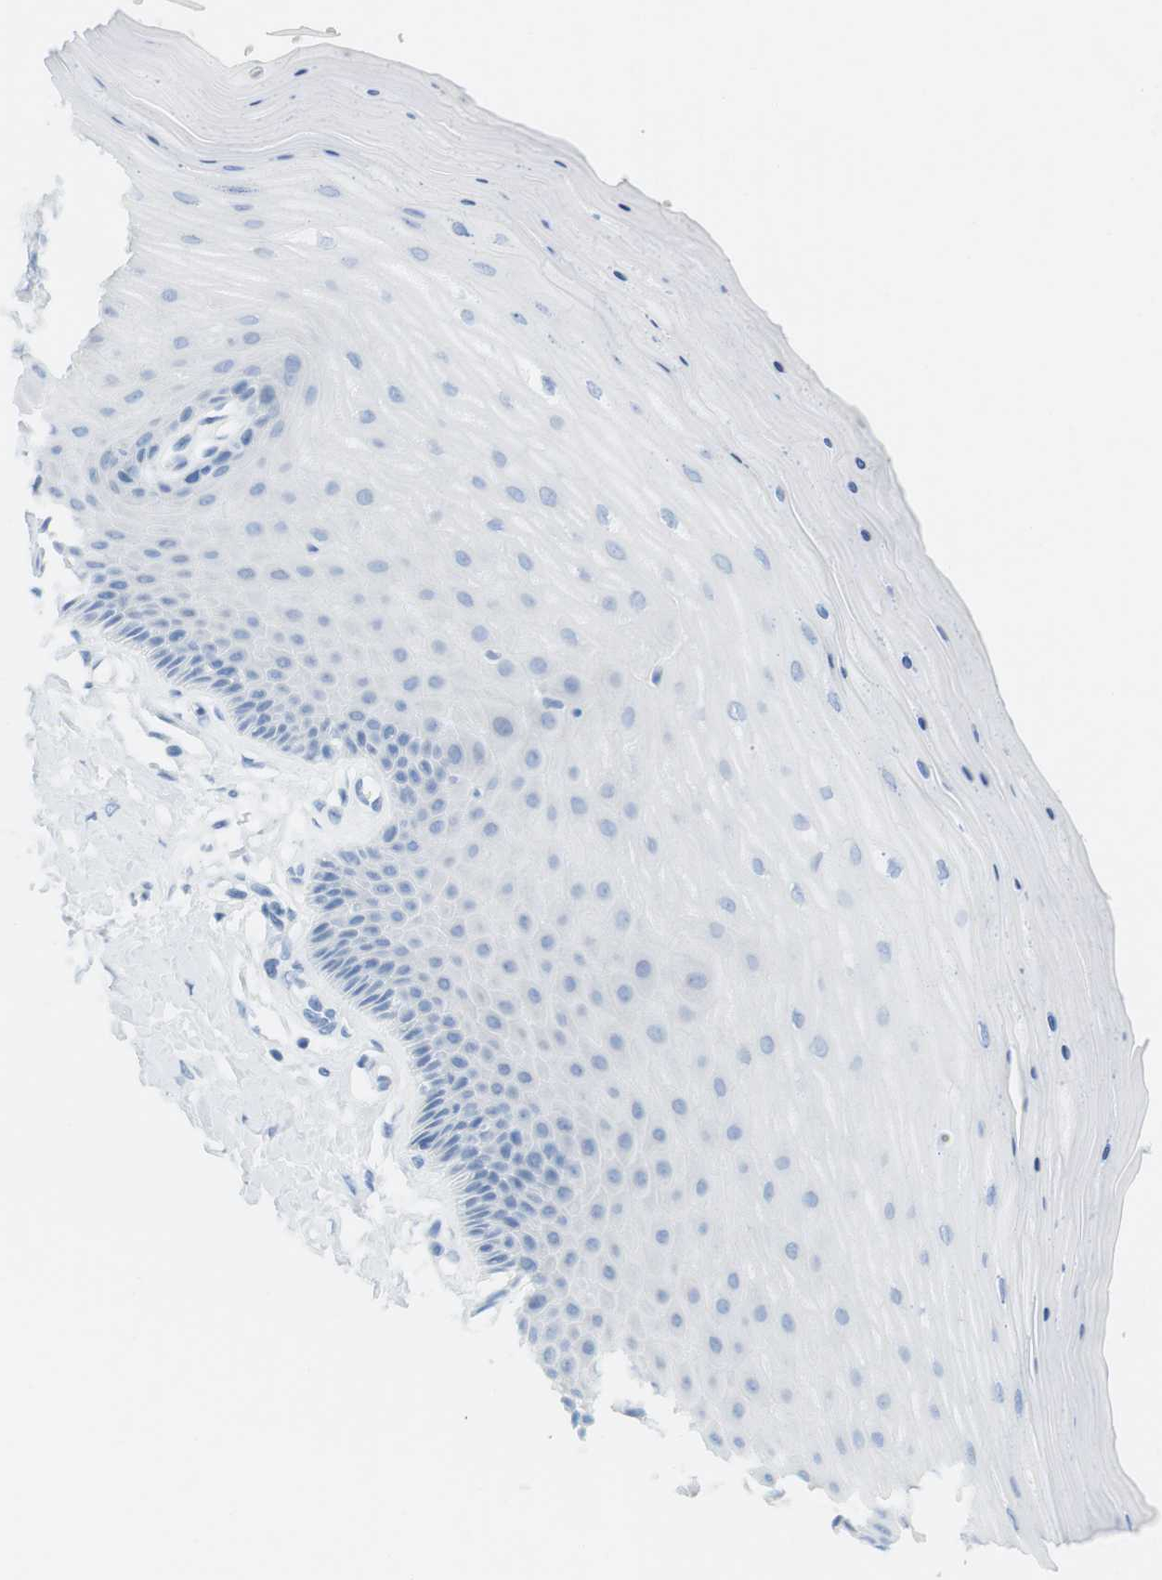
{"staining": {"intensity": "negative", "quantity": "none", "location": "none"}, "tissue": "cervix", "cell_type": "Squamous epithelial cells", "image_type": "normal", "snomed": [{"axis": "morphology", "description": "Normal tissue, NOS"}, {"axis": "topography", "description": "Cervix"}], "caption": "Squamous epithelial cells are negative for brown protein staining in normal cervix. (DAB immunohistochemistry (IHC) visualized using brightfield microscopy, high magnification).", "gene": "TNNT2", "patient": {"sex": "female", "age": 55}}